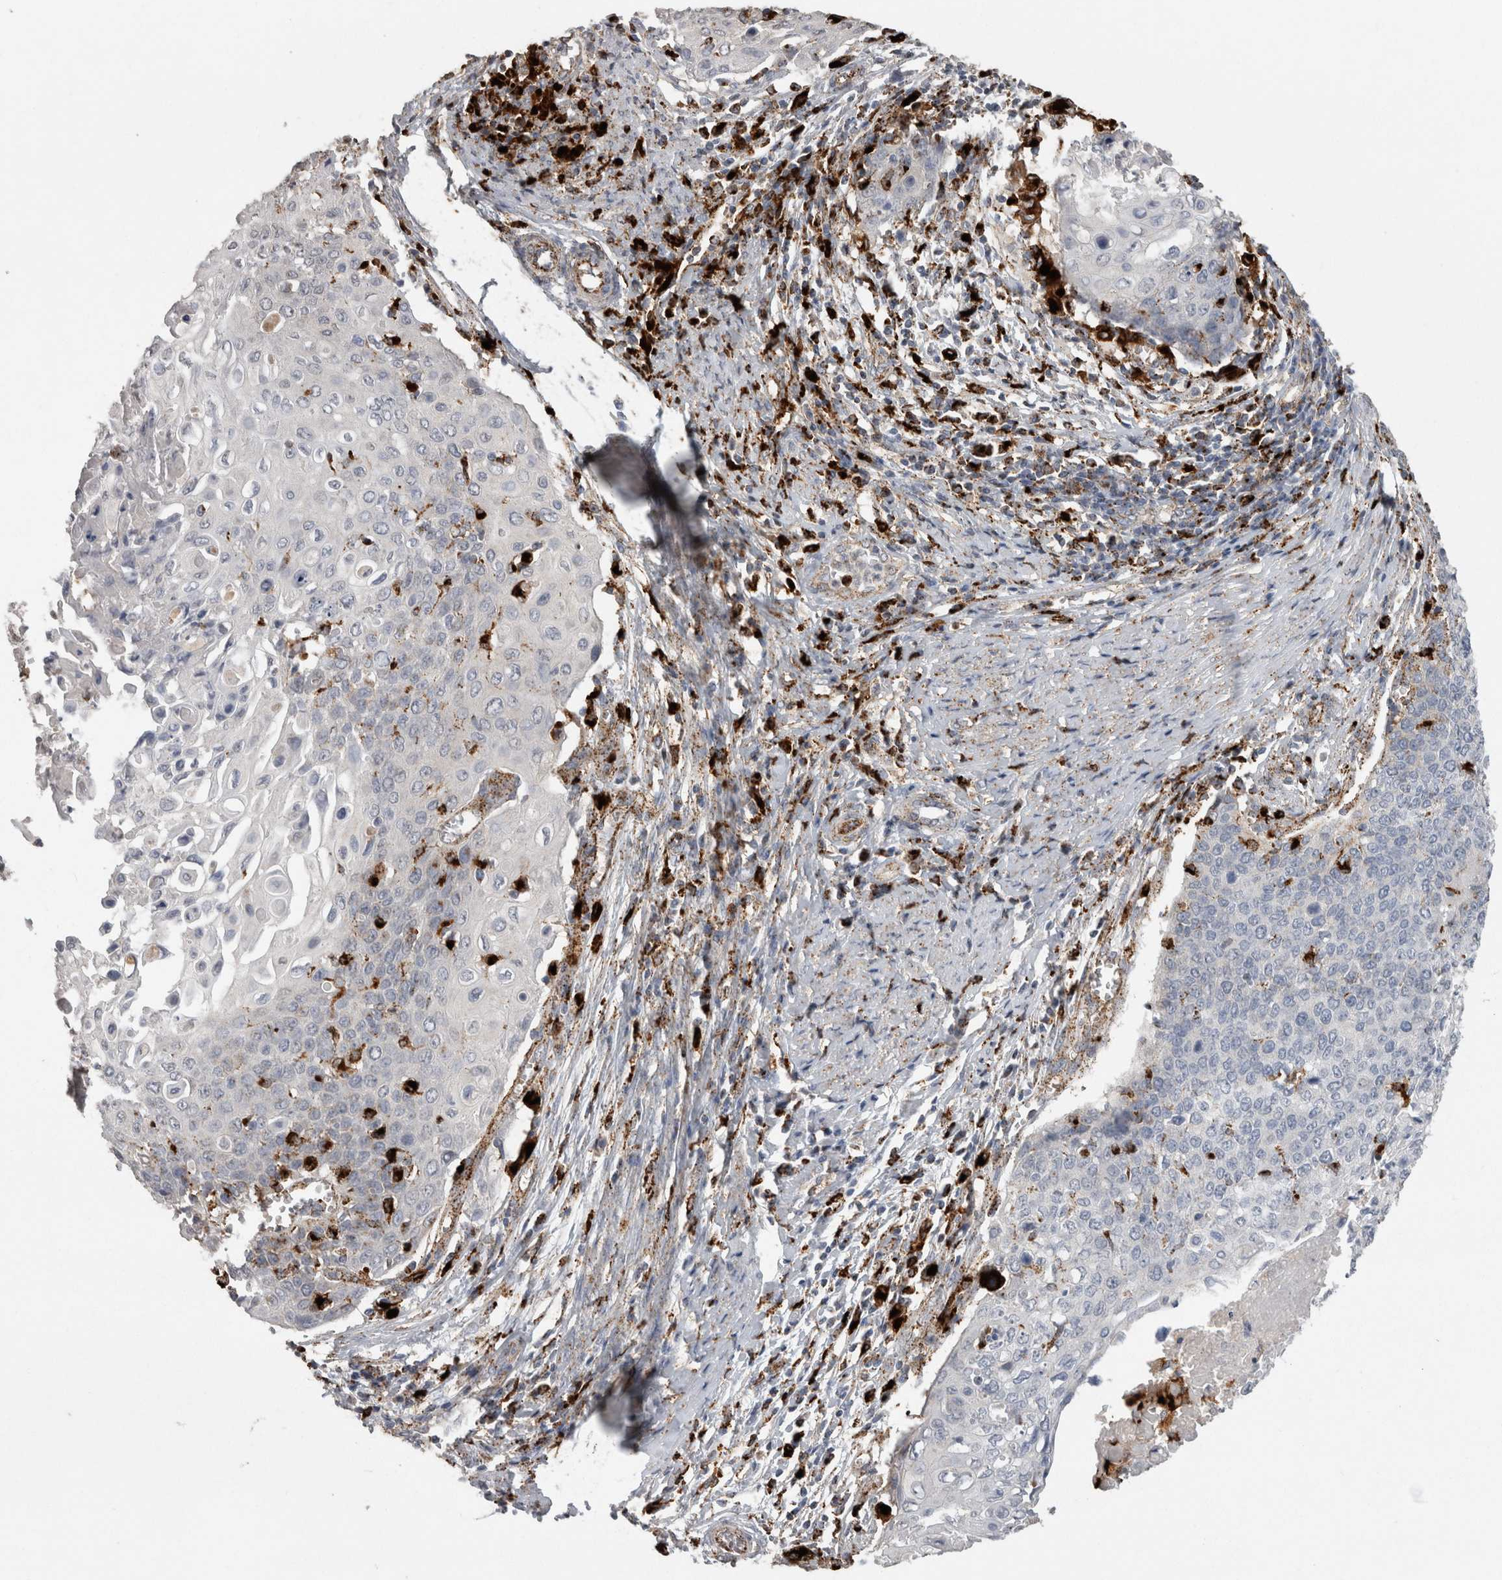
{"staining": {"intensity": "negative", "quantity": "none", "location": "none"}, "tissue": "cervical cancer", "cell_type": "Tumor cells", "image_type": "cancer", "snomed": [{"axis": "morphology", "description": "Squamous cell carcinoma, NOS"}, {"axis": "topography", "description": "Cervix"}], "caption": "This is an immunohistochemistry image of human cervical squamous cell carcinoma. There is no staining in tumor cells.", "gene": "CTSZ", "patient": {"sex": "female", "age": 39}}